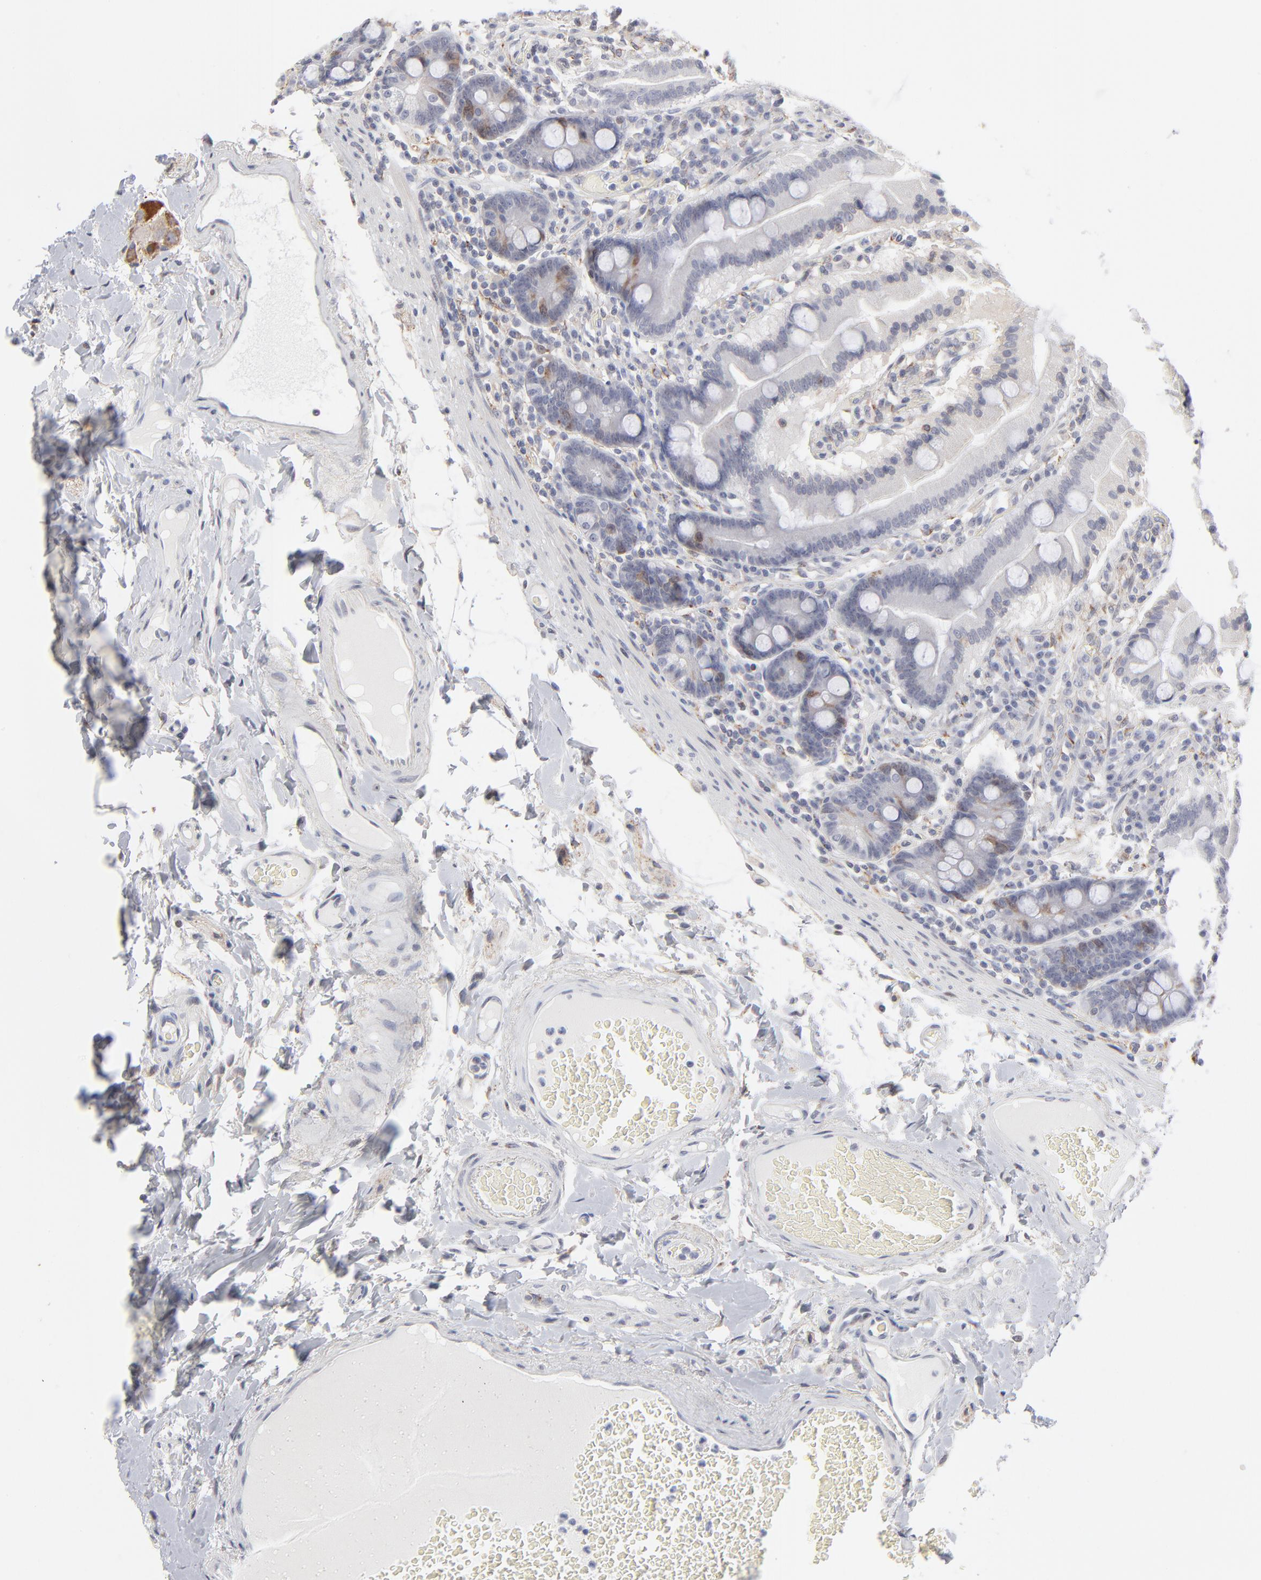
{"staining": {"intensity": "moderate", "quantity": "<25%", "location": "cytoplasmic/membranous"}, "tissue": "duodenum", "cell_type": "Glandular cells", "image_type": "normal", "snomed": [{"axis": "morphology", "description": "Normal tissue, NOS"}, {"axis": "topography", "description": "Duodenum"}], "caption": "Duodenum was stained to show a protein in brown. There is low levels of moderate cytoplasmic/membranous staining in about <25% of glandular cells. Immunohistochemistry stains the protein in brown and the nuclei are stained blue.", "gene": "AURKA", "patient": {"sex": "female", "age": 64}}